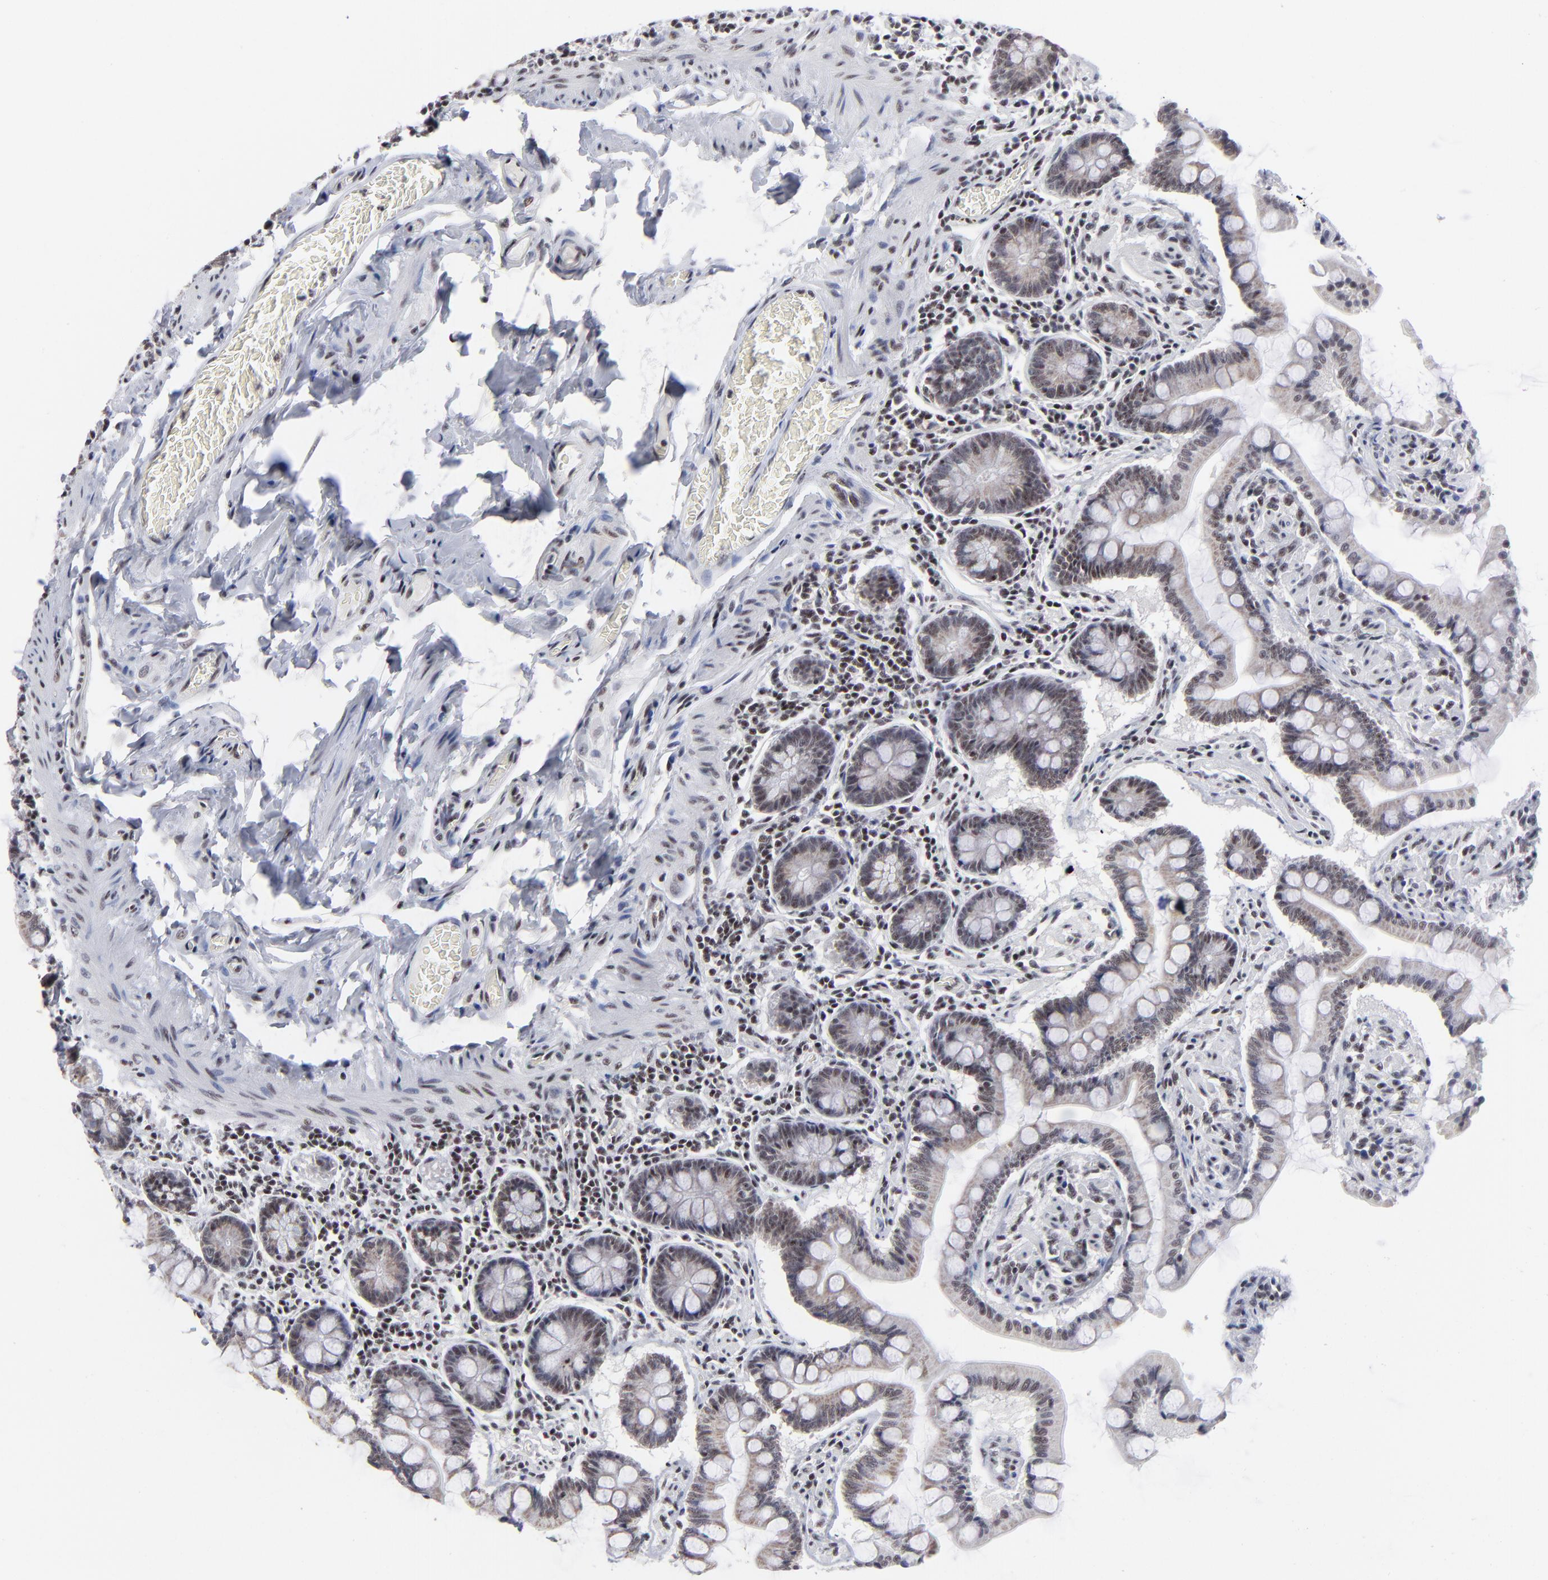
{"staining": {"intensity": "weak", "quantity": "25%-75%", "location": "cytoplasmic/membranous,nuclear"}, "tissue": "small intestine", "cell_type": "Glandular cells", "image_type": "normal", "snomed": [{"axis": "morphology", "description": "Normal tissue, NOS"}, {"axis": "topography", "description": "Small intestine"}], "caption": "Protein staining shows weak cytoplasmic/membranous,nuclear expression in about 25%-75% of glandular cells in benign small intestine. (Stains: DAB (3,3'-diaminobenzidine) in brown, nuclei in blue, Microscopy: brightfield microscopy at high magnification).", "gene": "SP2", "patient": {"sex": "male", "age": 41}}